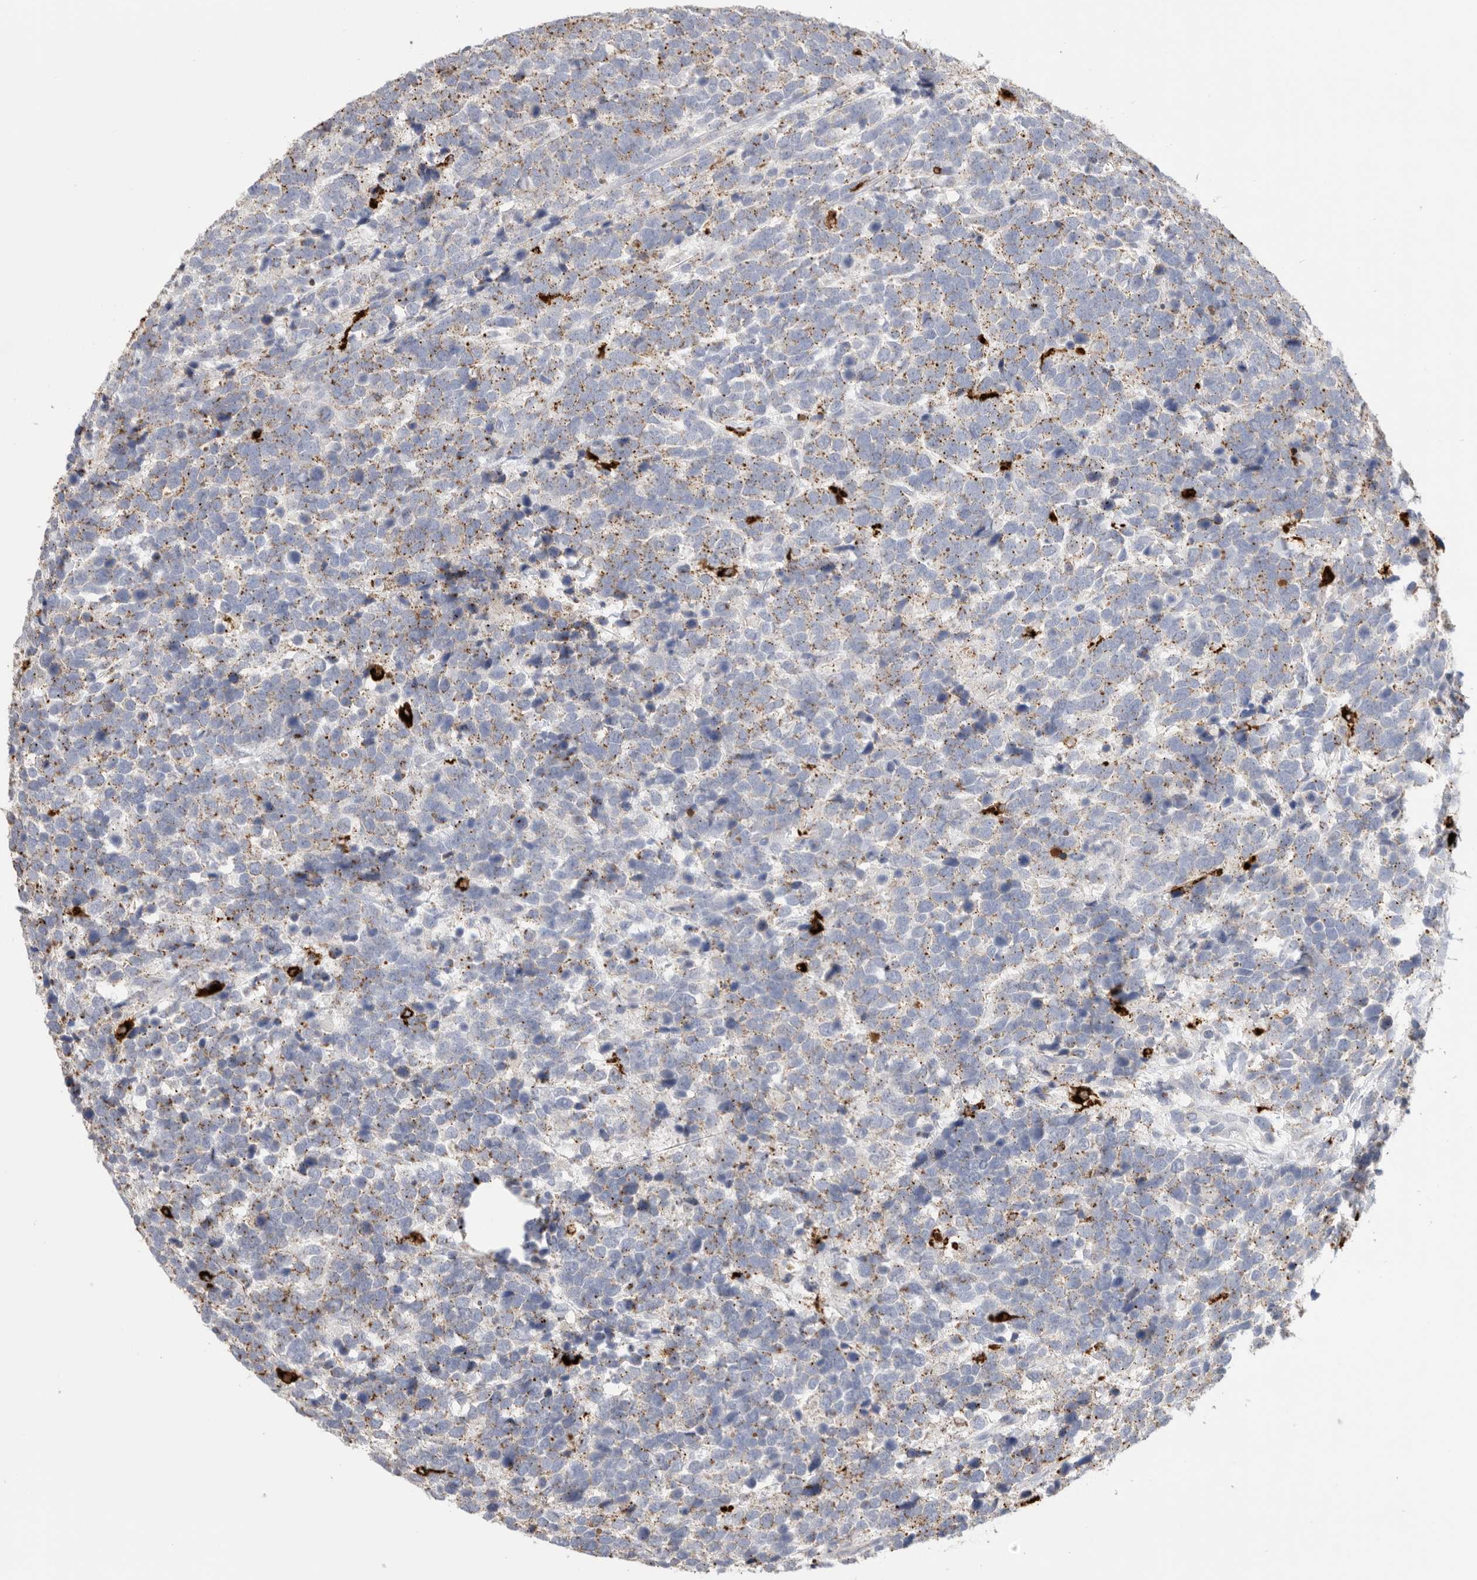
{"staining": {"intensity": "moderate", "quantity": ">75%", "location": "cytoplasmic/membranous"}, "tissue": "urothelial cancer", "cell_type": "Tumor cells", "image_type": "cancer", "snomed": [{"axis": "morphology", "description": "Urothelial carcinoma, High grade"}, {"axis": "topography", "description": "Urinary bladder"}], "caption": "A brown stain shows moderate cytoplasmic/membranous expression of a protein in human urothelial cancer tumor cells.", "gene": "GGH", "patient": {"sex": "female", "age": 82}}